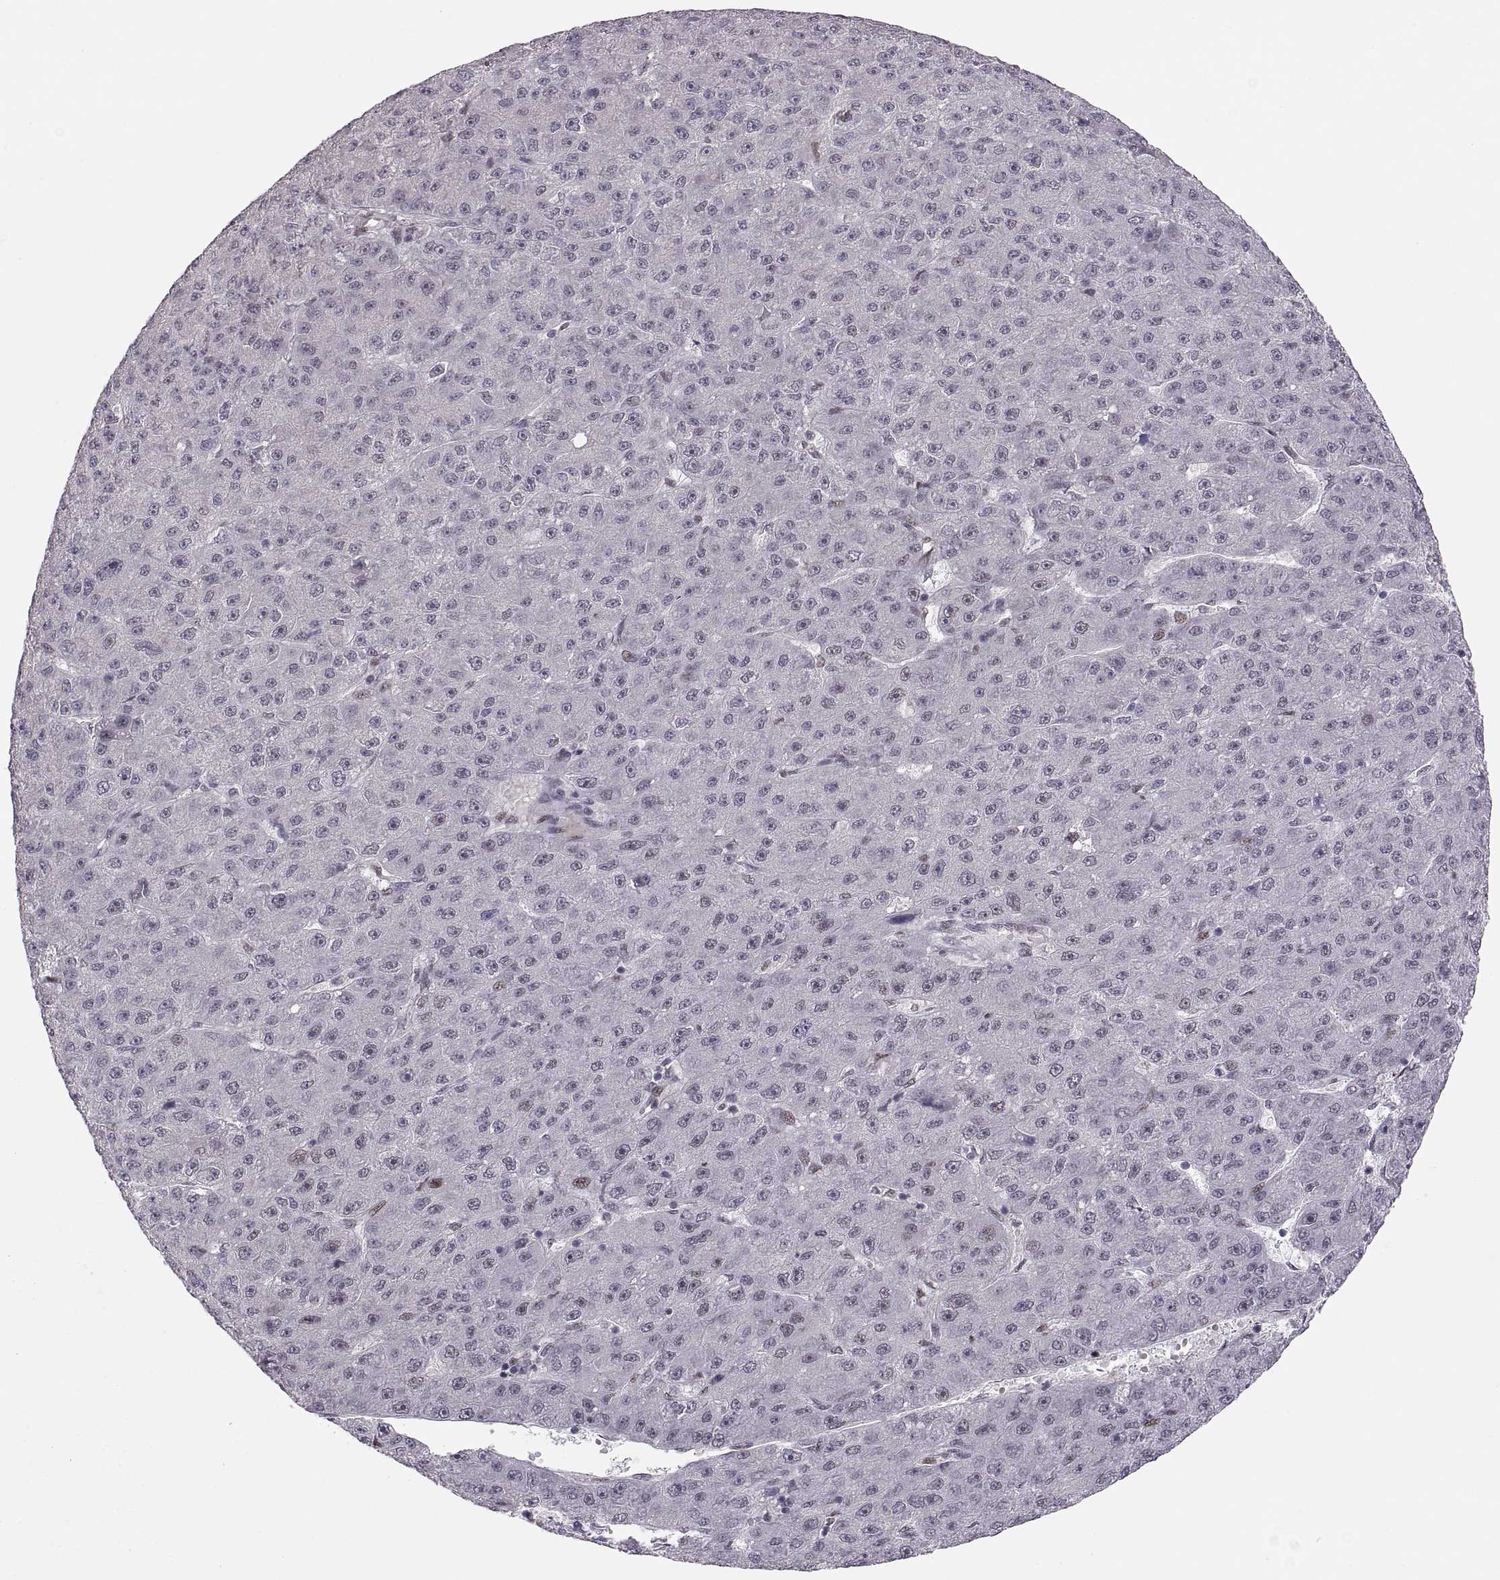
{"staining": {"intensity": "negative", "quantity": "none", "location": "none"}, "tissue": "liver cancer", "cell_type": "Tumor cells", "image_type": "cancer", "snomed": [{"axis": "morphology", "description": "Carcinoma, Hepatocellular, NOS"}, {"axis": "topography", "description": "Liver"}], "caption": "Immunohistochemistry (IHC) micrograph of neoplastic tissue: human liver hepatocellular carcinoma stained with DAB shows no significant protein staining in tumor cells.", "gene": "SNAI1", "patient": {"sex": "male", "age": 67}}